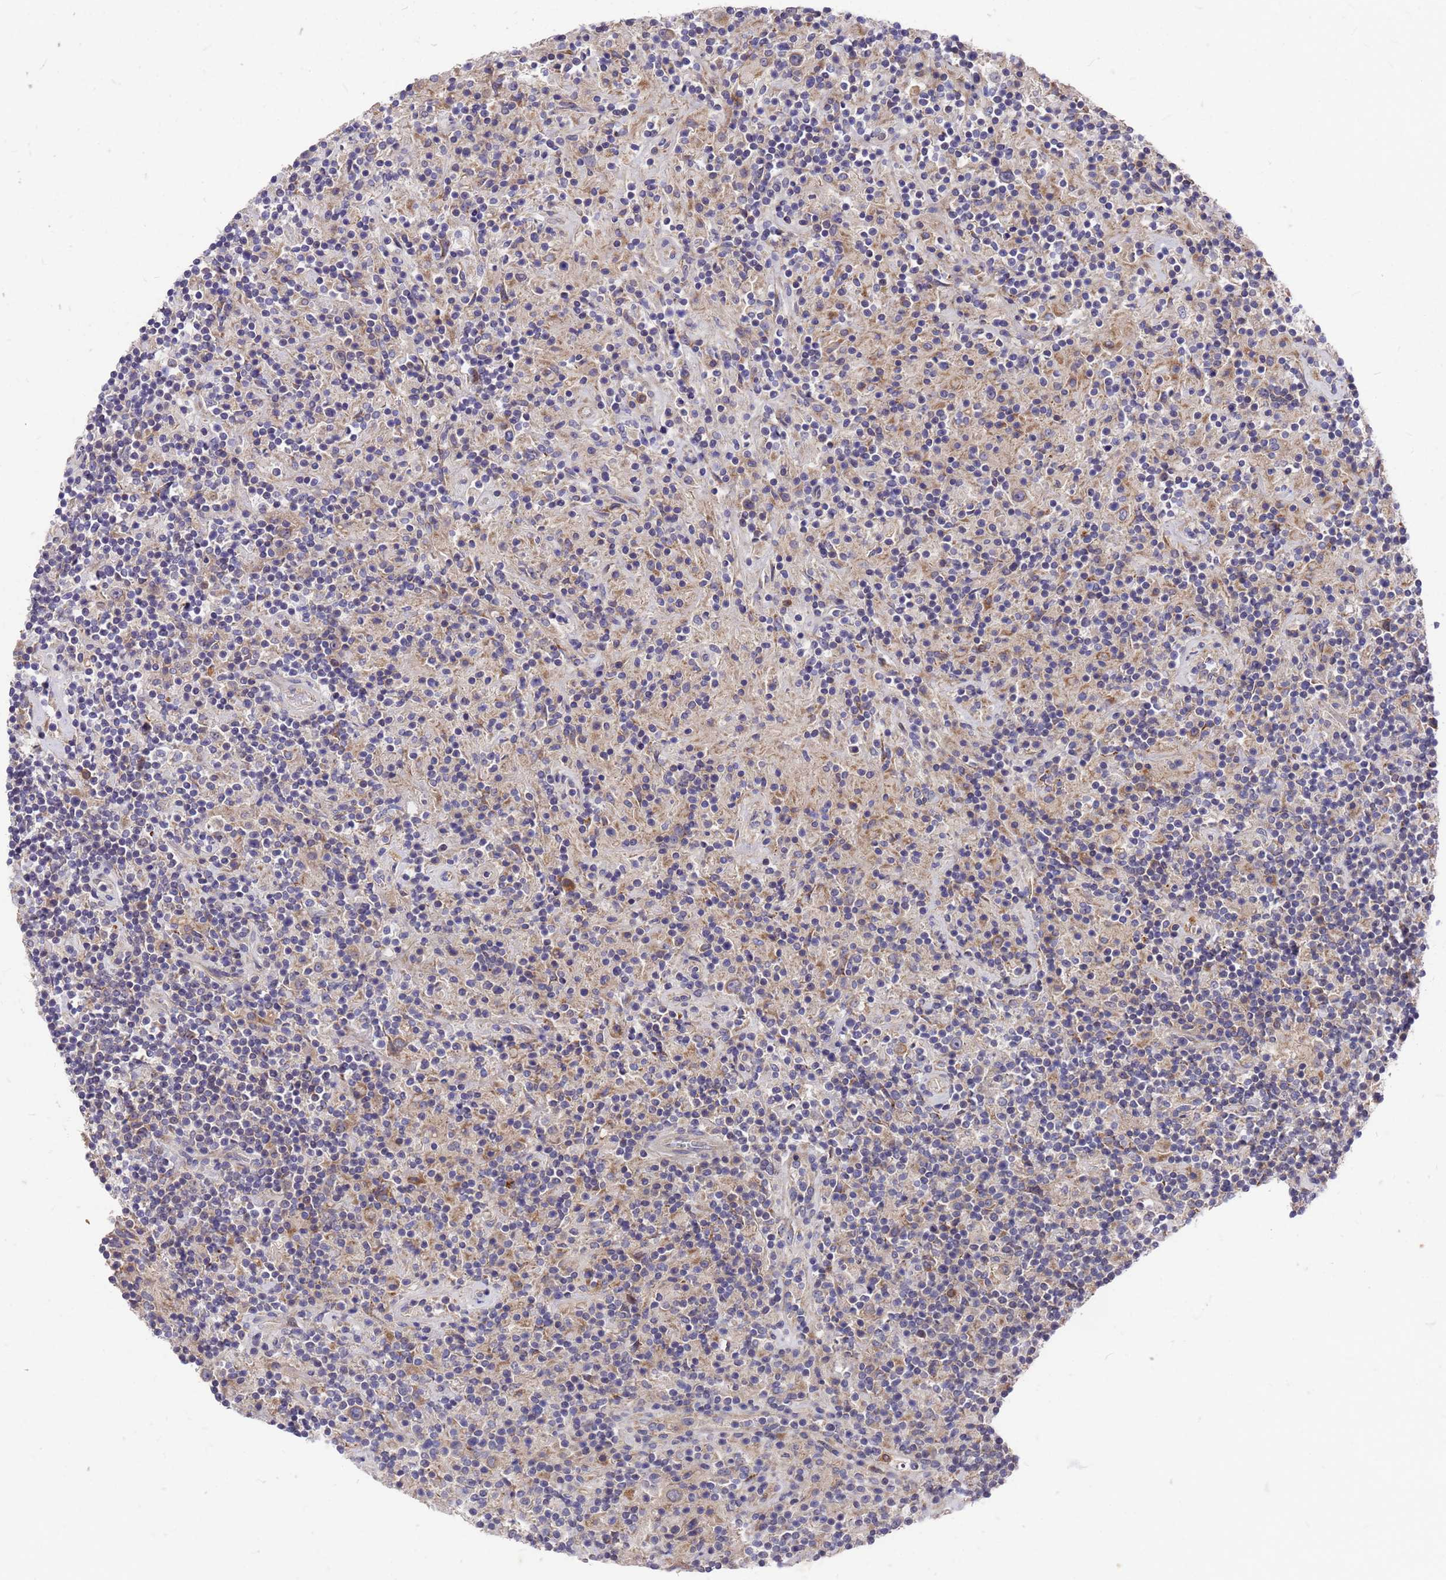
{"staining": {"intensity": "negative", "quantity": "none", "location": "none"}, "tissue": "lymphoma", "cell_type": "Tumor cells", "image_type": "cancer", "snomed": [{"axis": "morphology", "description": "Hodgkin's disease, NOS"}, {"axis": "topography", "description": "Lymph node"}], "caption": "Tumor cells are negative for brown protein staining in lymphoma.", "gene": "ZNF717", "patient": {"sex": "male", "age": 70}}